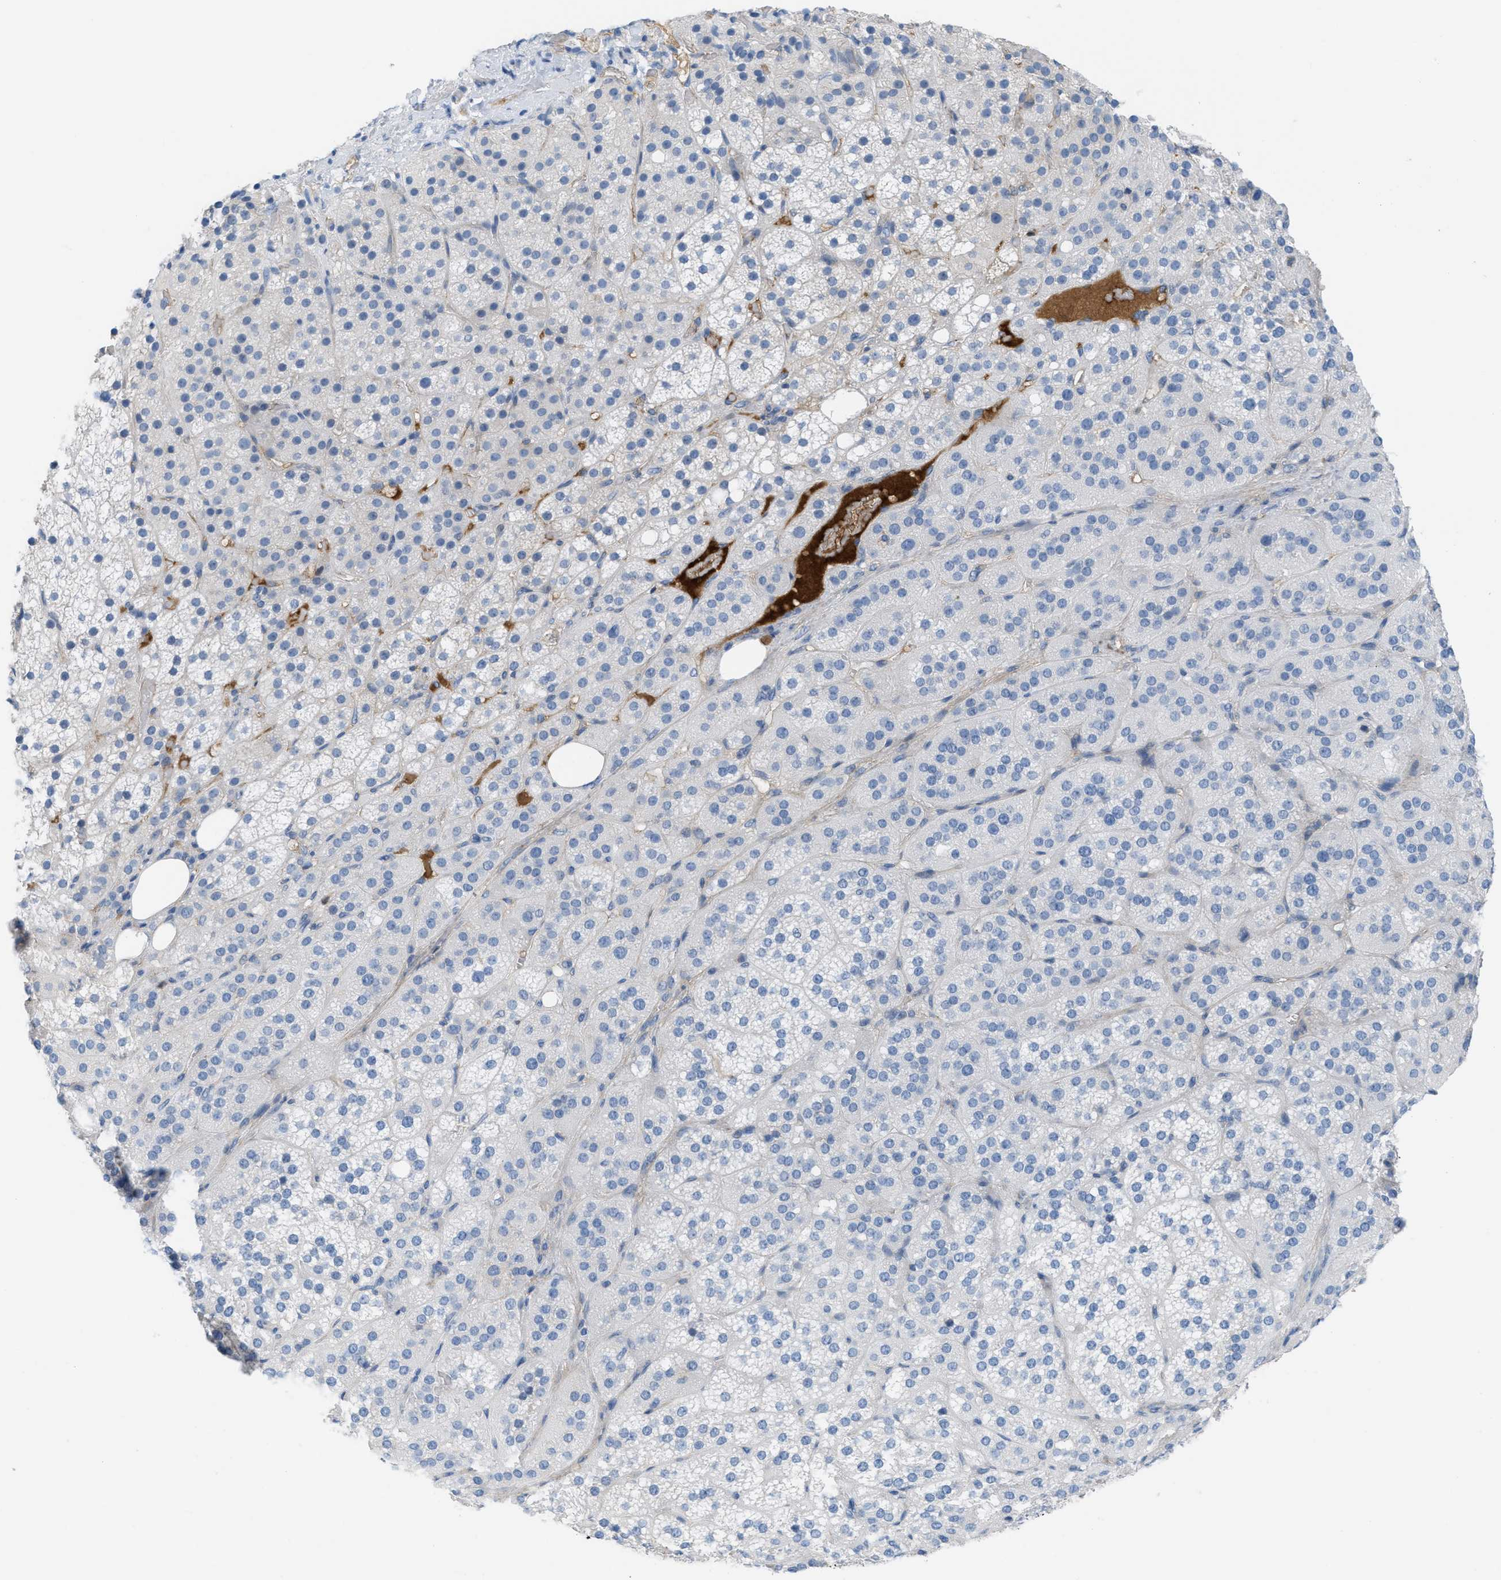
{"staining": {"intensity": "negative", "quantity": "none", "location": "none"}, "tissue": "adrenal gland", "cell_type": "Glandular cells", "image_type": "normal", "snomed": [{"axis": "morphology", "description": "Normal tissue, NOS"}, {"axis": "topography", "description": "Adrenal gland"}], "caption": "Immunohistochemistry (IHC) of normal human adrenal gland exhibits no positivity in glandular cells.", "gene": "CRB3", "patient": {"sex": "female", "age": 59}}